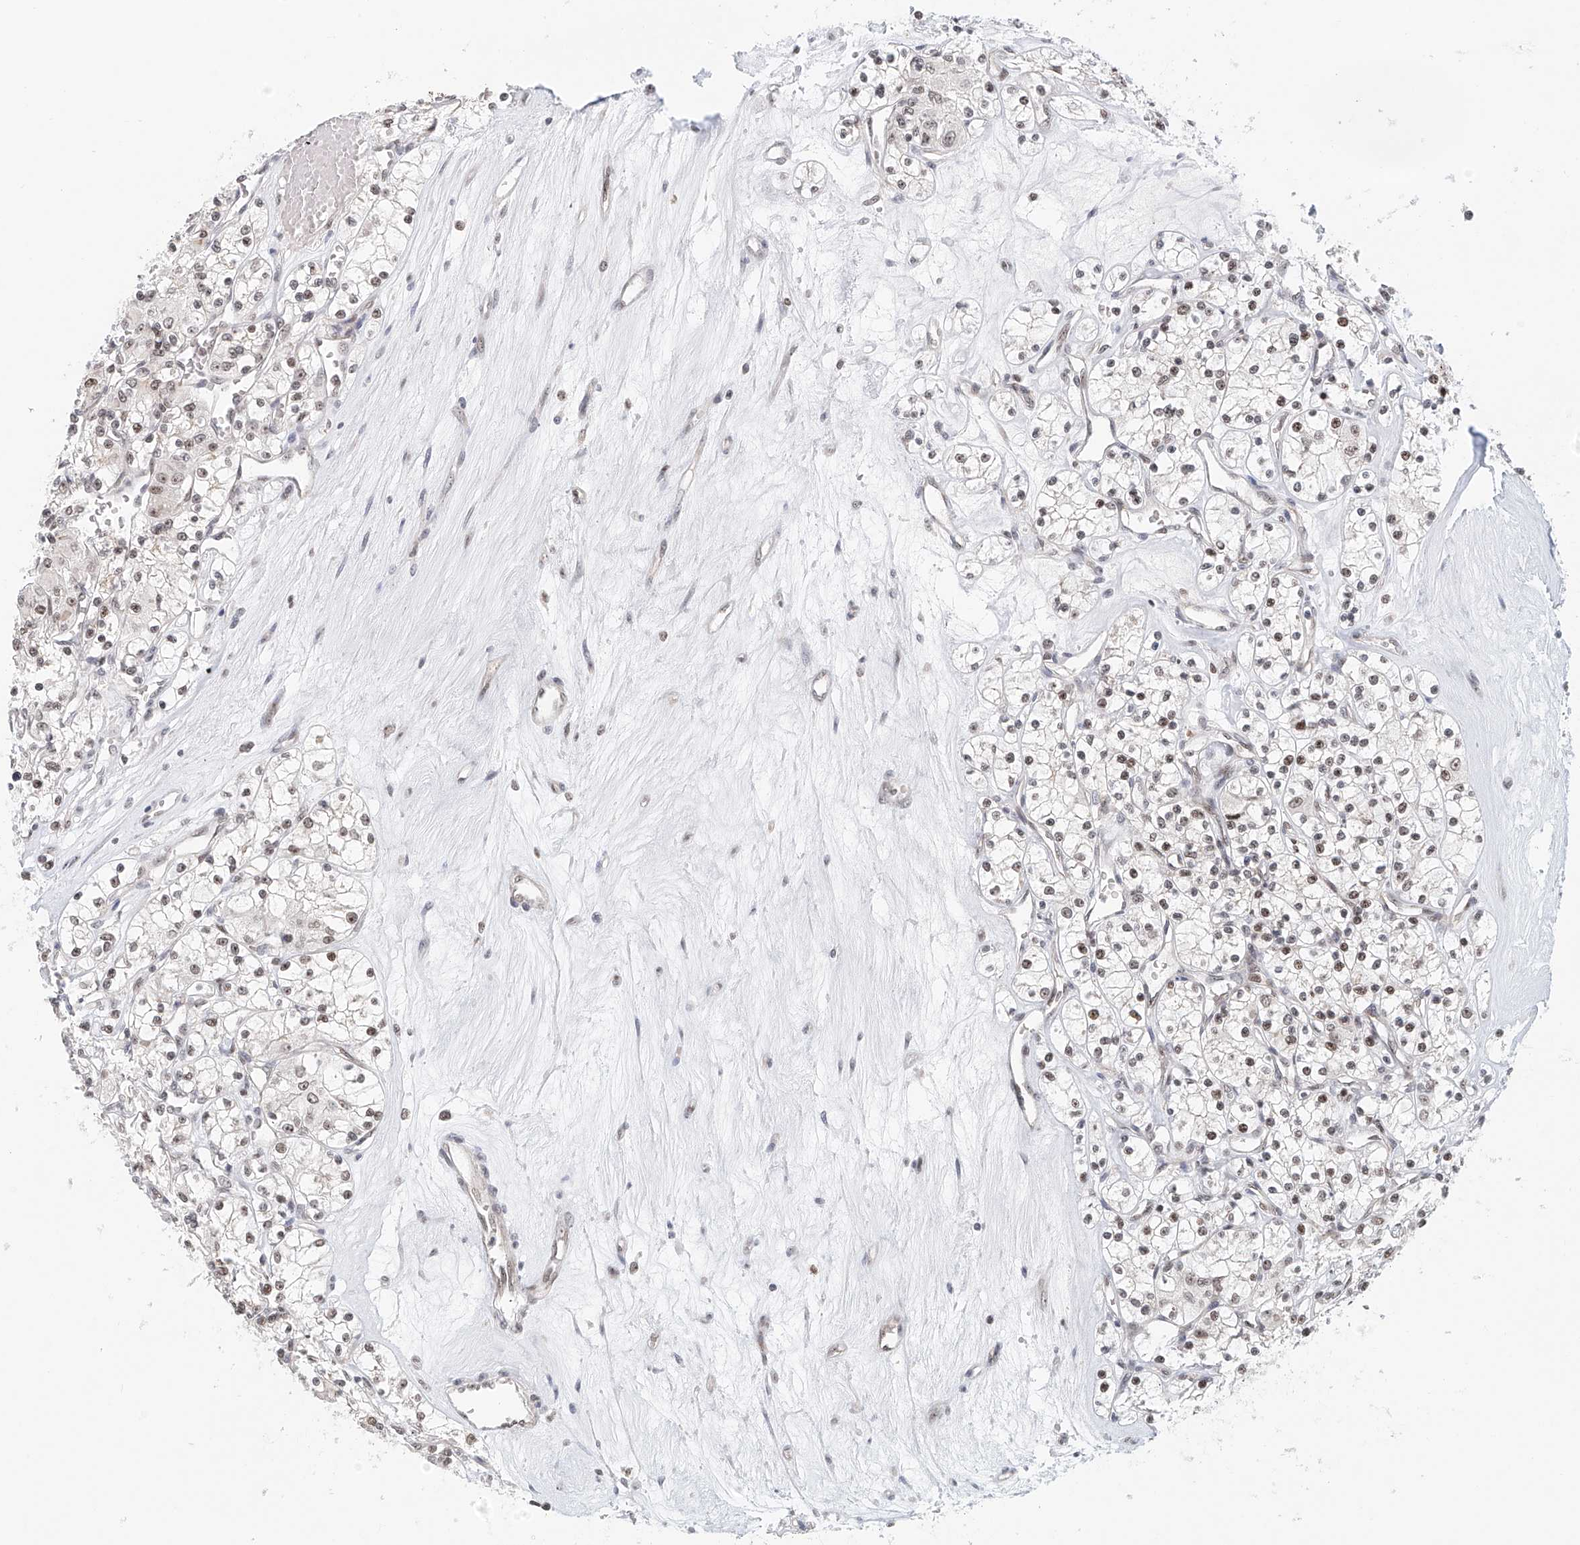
{"staining": {"intensity": "weak", "quantity": "25%-75%", "location": "nuclear"}, "tissue": "renal cancer", "cell_type": "Tumor cells", "image_type": "cancer", "snomed": [{"axis": "morphology", "description": "Adenocarcinoma, NOS"}, {"axis": "topography", "description": "Kidney"}], "caption": "Renal cancer (adenocarcinoma) stained for a protein (brown) reveals weak nuclear positive expression in about 25%-75% of tumor cells.", "gene": "PRUNE2", "patient": {"sex": "female", "age": 59}}